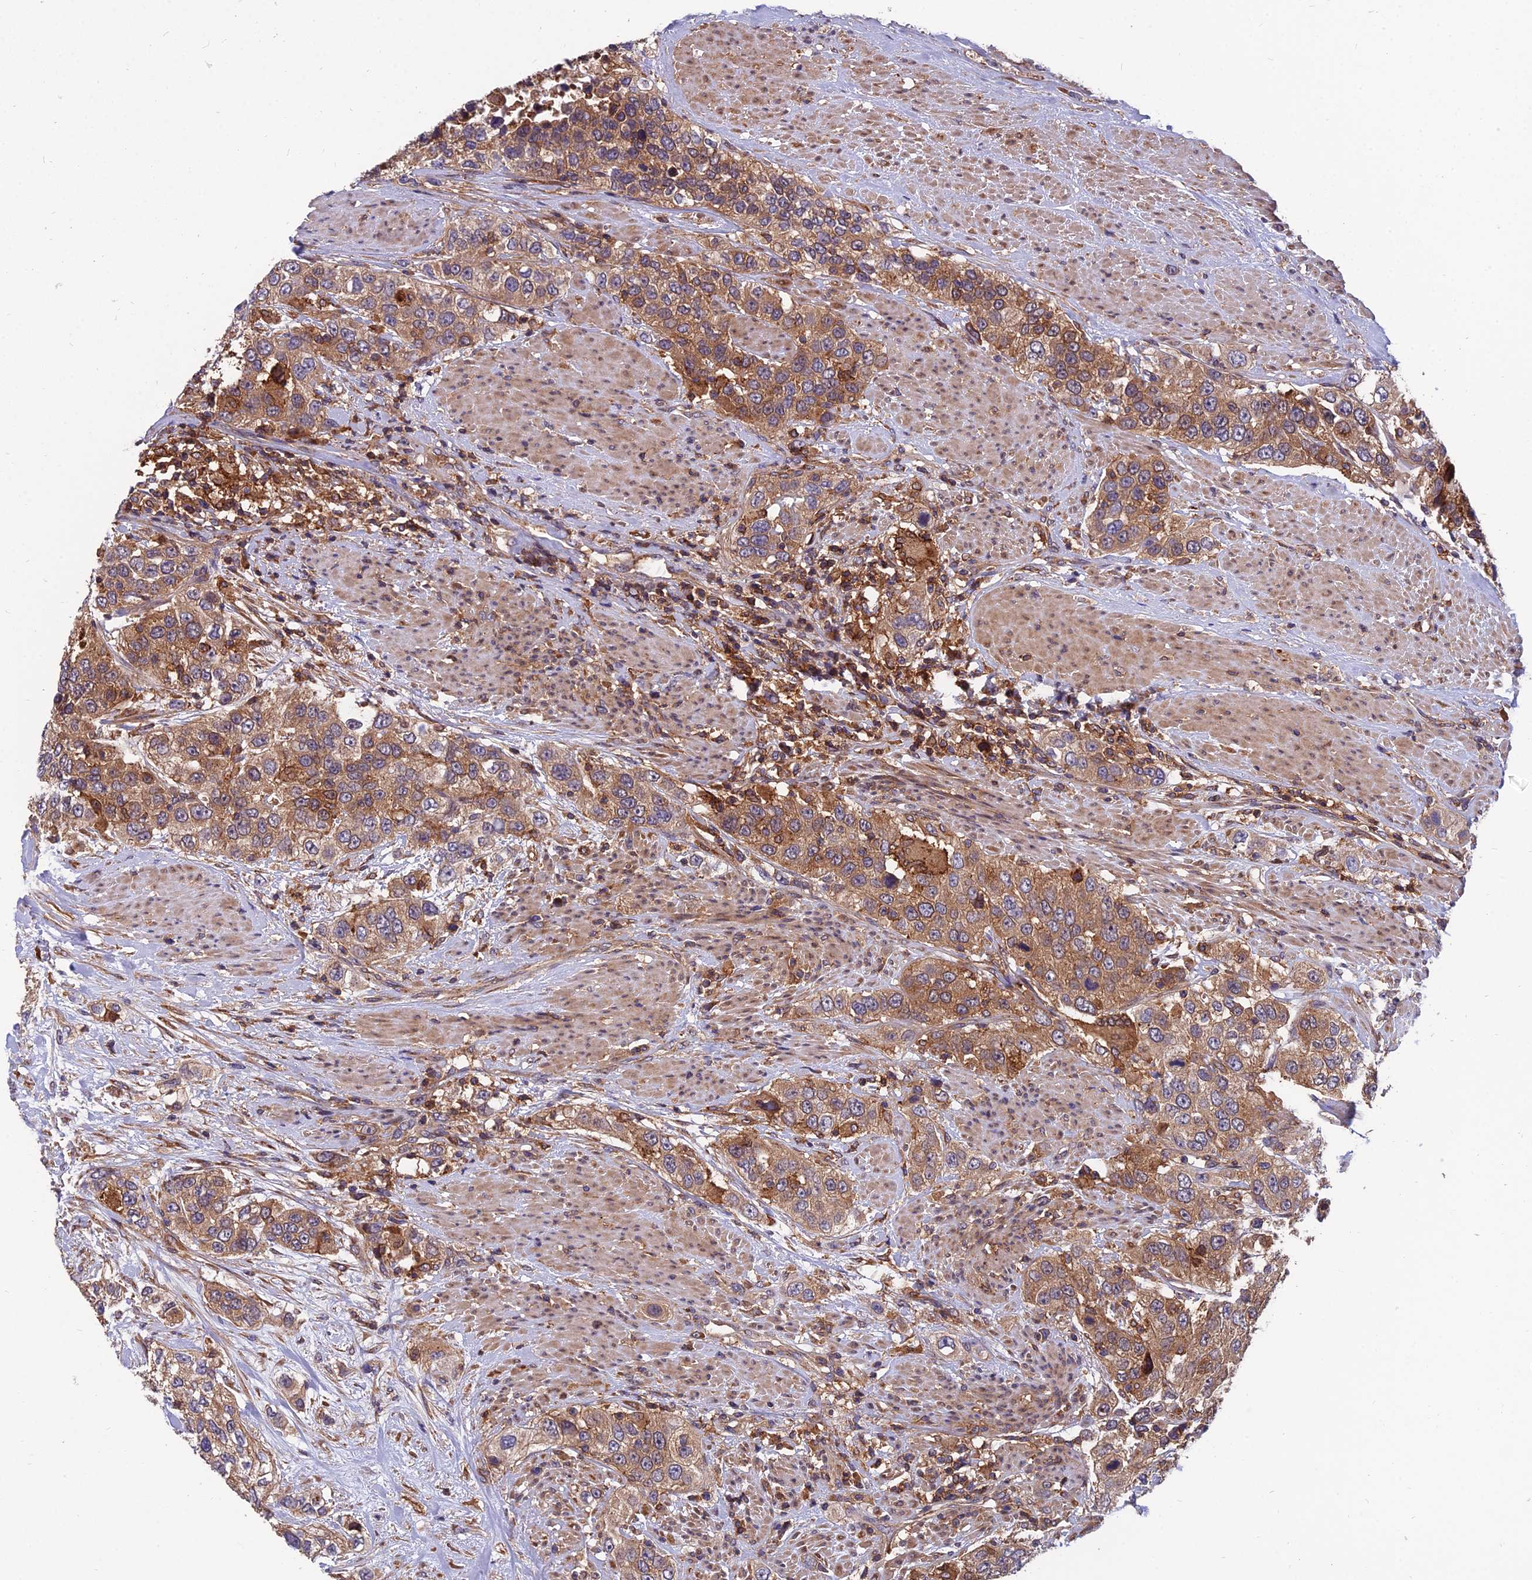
{"staining": {"intensity": "strong", "quantity": ">75%", "location": "cytoplasmic/membranous"}, "tissue": "urothelial cancer", "cell_type": "Tumor cells", "image_type": "cancer", "snomed": [{"axis": "morphology", "description": "Urothelial carcinoma, High grade"}, {"axis": "topography", "description": "Urinary bladder"}], "caption": "DAB immunohistochemical staining of urothelial carcinoma (high-grade) demonstrates strong cytoplasmic/membranous protein staining in approximately >75% of tumor cells.", "gene": "UMAD1", "patient": {"sex": "female", "age": 80}}